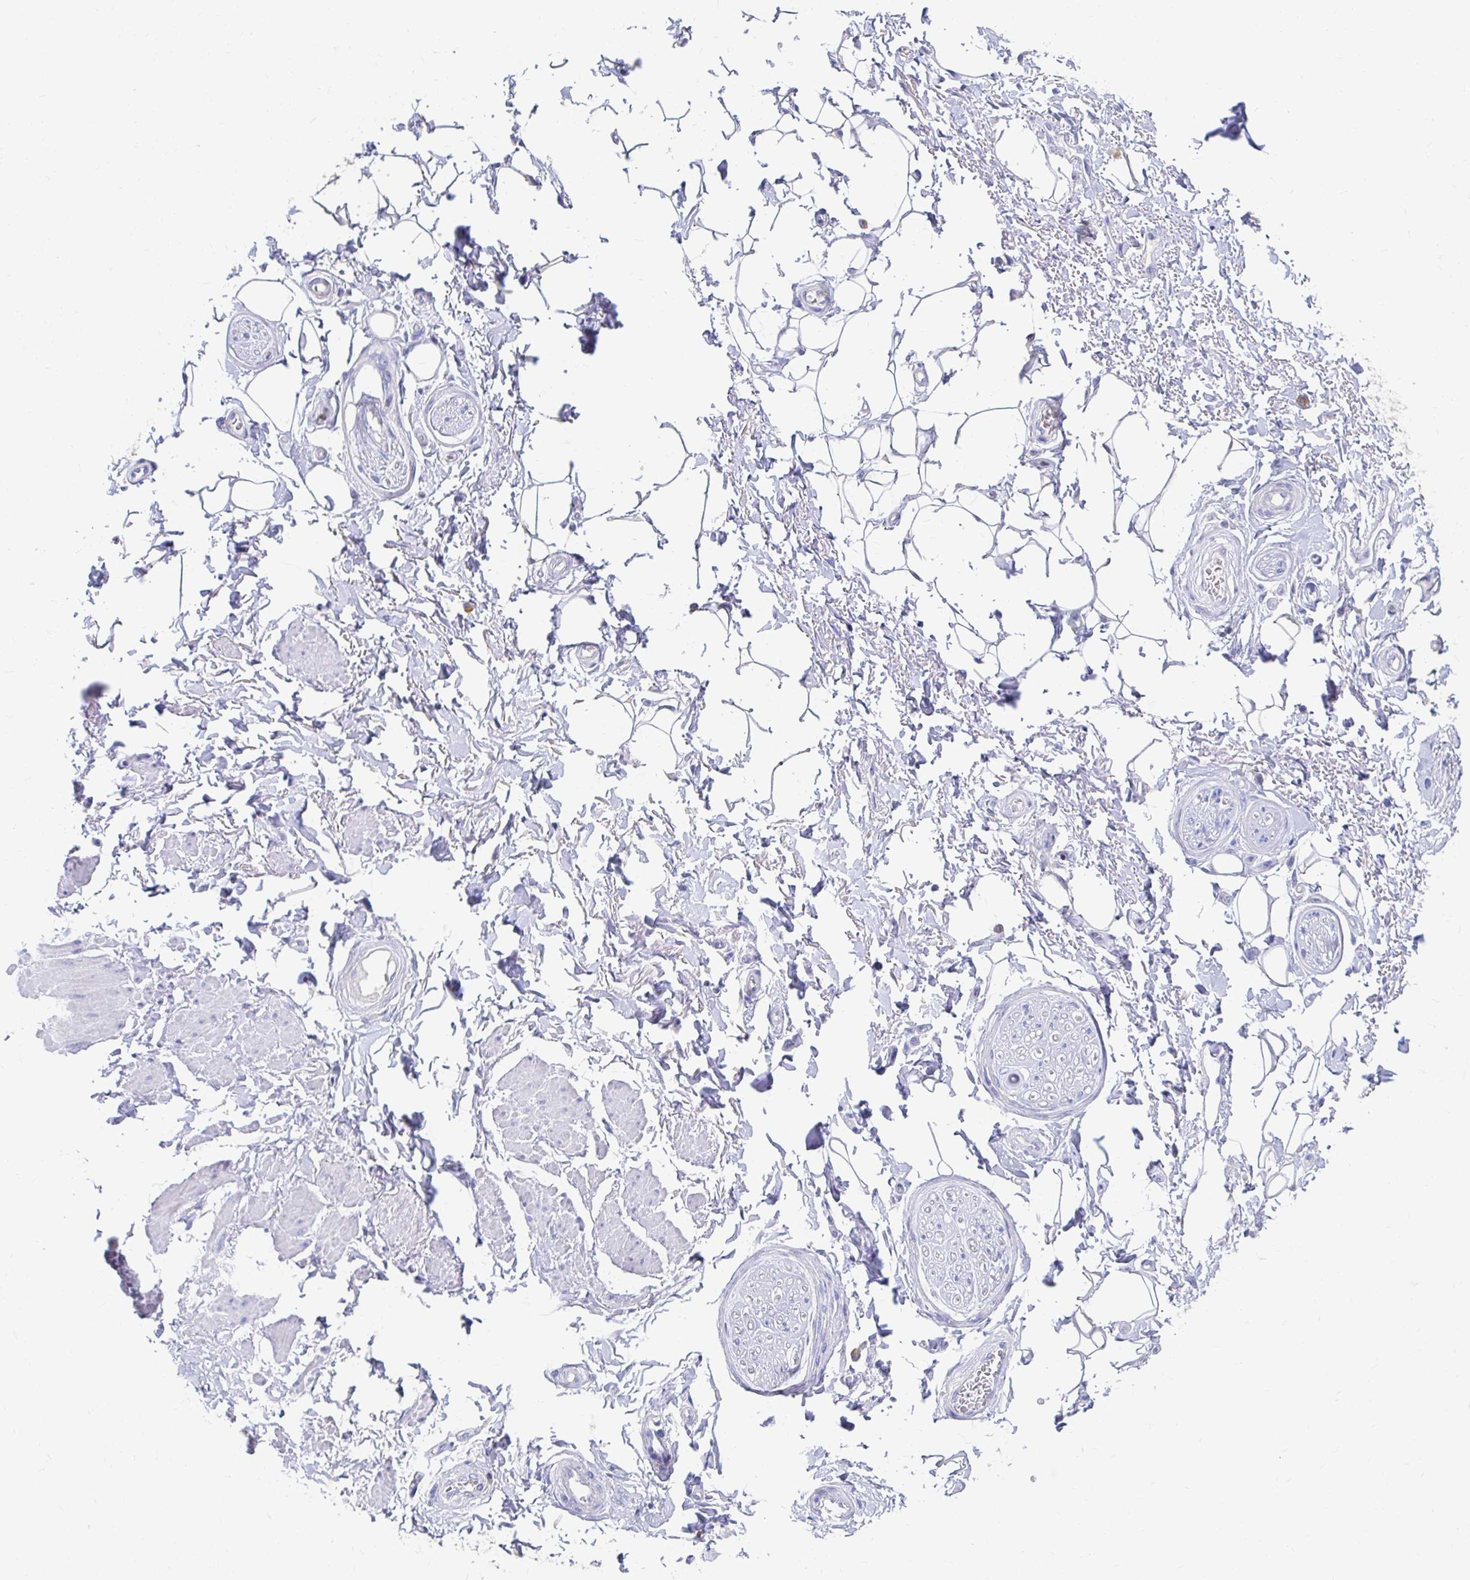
{"staining": {"intensity": "negative", "quantity": "none", "location": "none"}, "tissue": "adipose tissue", "cell_type": "Adipocytes", "image_type": "normal", "snomed": [{"axis": "morphology", "description": "Normal tissue, NOS"}, {"axis": "topography", "description": "Peripheral nerve tissue"}], "caption": "The photomicrograph demonstrates no staining of adipocytes in normal adipose tissue. (DAB (3,3'-diaminobenzidine) IHC visualized using brightfield microscopy, high magnification).", "gene": "LAMC3", "patient": {"sex": "male", "age": 51}}